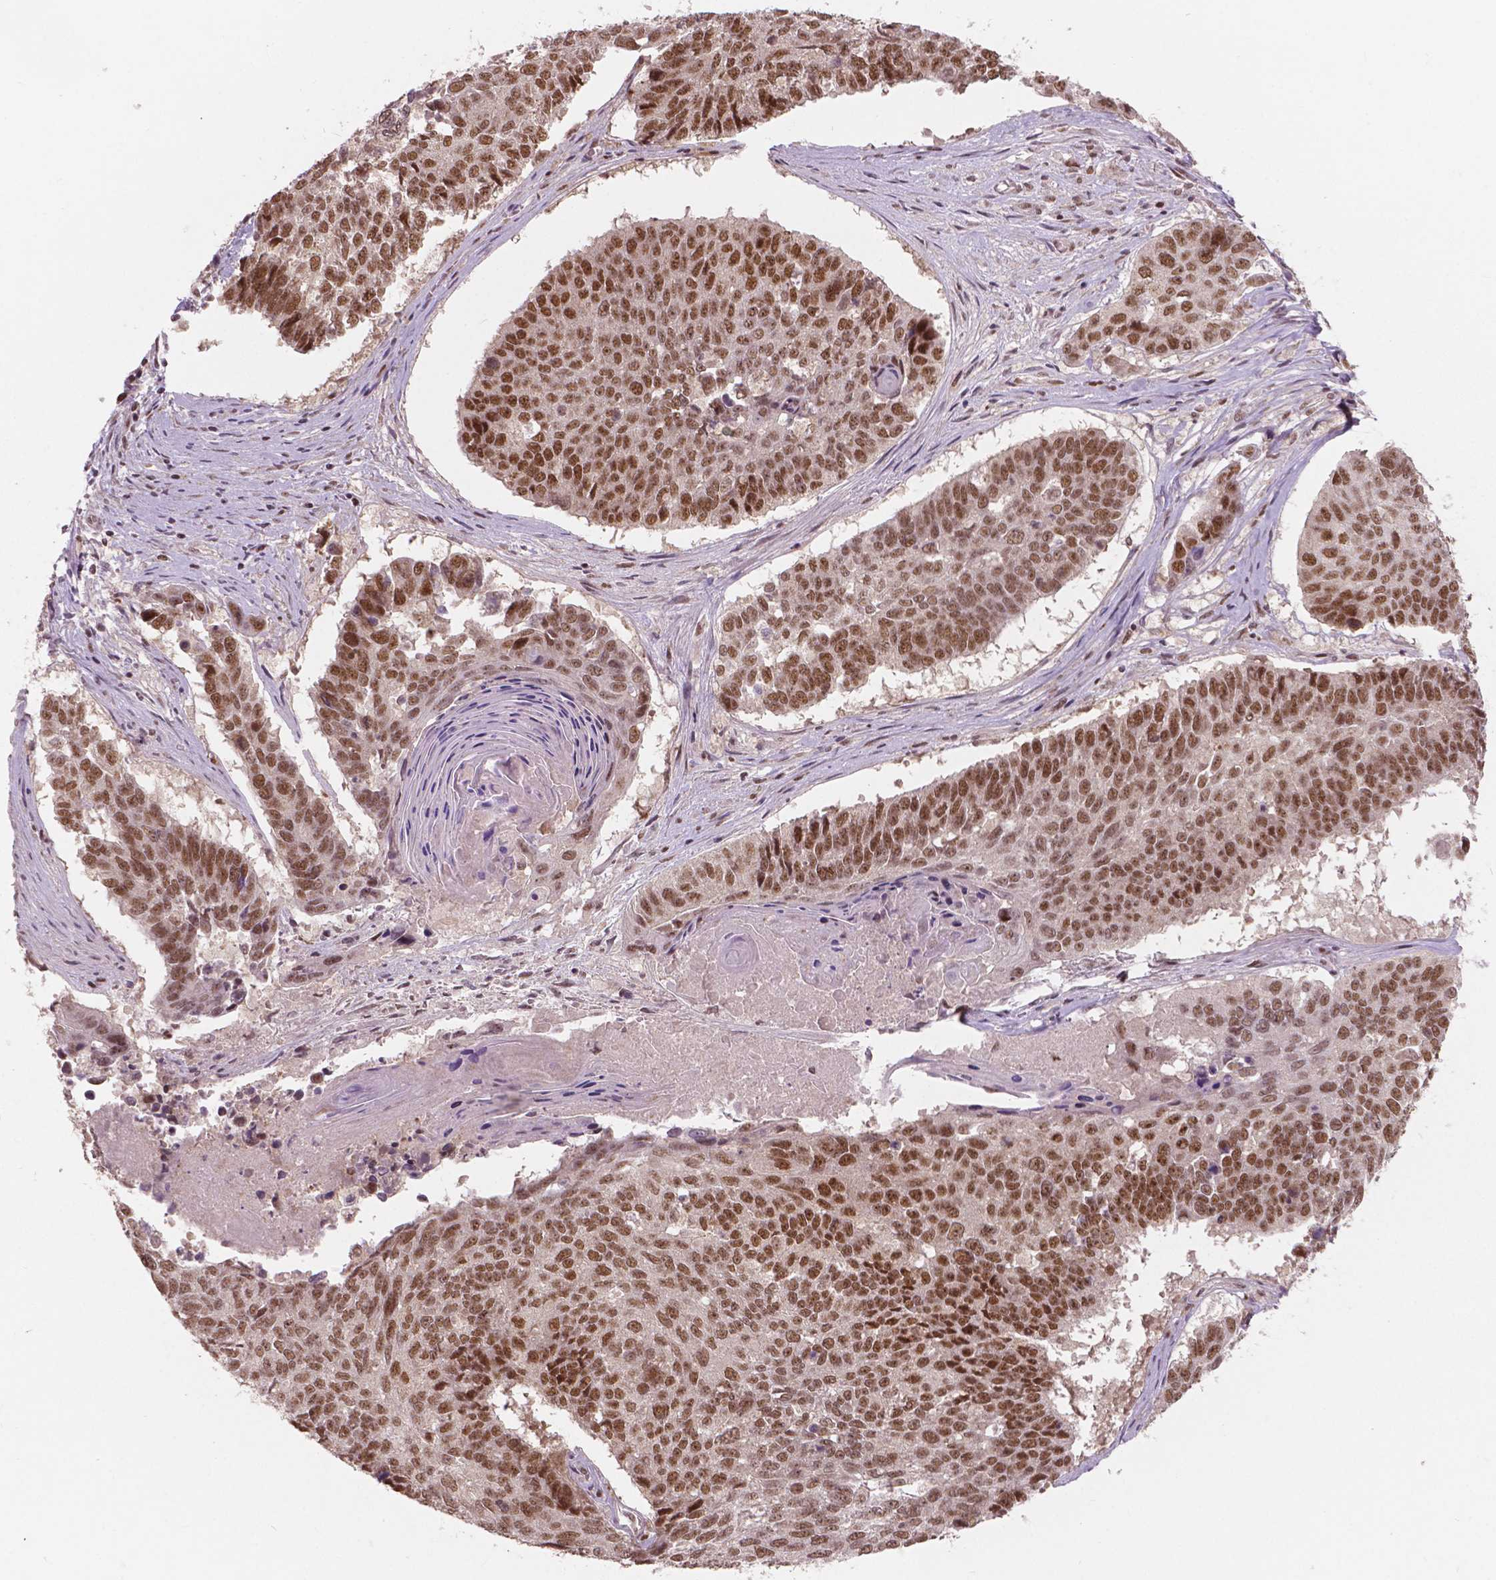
{"staining": {"intensity": "moderate", "quantity": ">75%", "location": "nuclear"}, "tissue": "lung cancer", "cell_type": "Tumor cells", "image_type": "cancer", "snomed": [{"axis": "morphology", "description": "Squamous cell carcinoma, NOS"}, {"axis": "topography", "description": "Lung"}], "caption": "About >75% of tumor cells in squamous cell carcinoma (lung) exhibit moderate nuclear protein positivity as visualized by brown immunohistochemical staining.", "gene": "NSD2", "patient": {"sex": "male", "age": 73}}